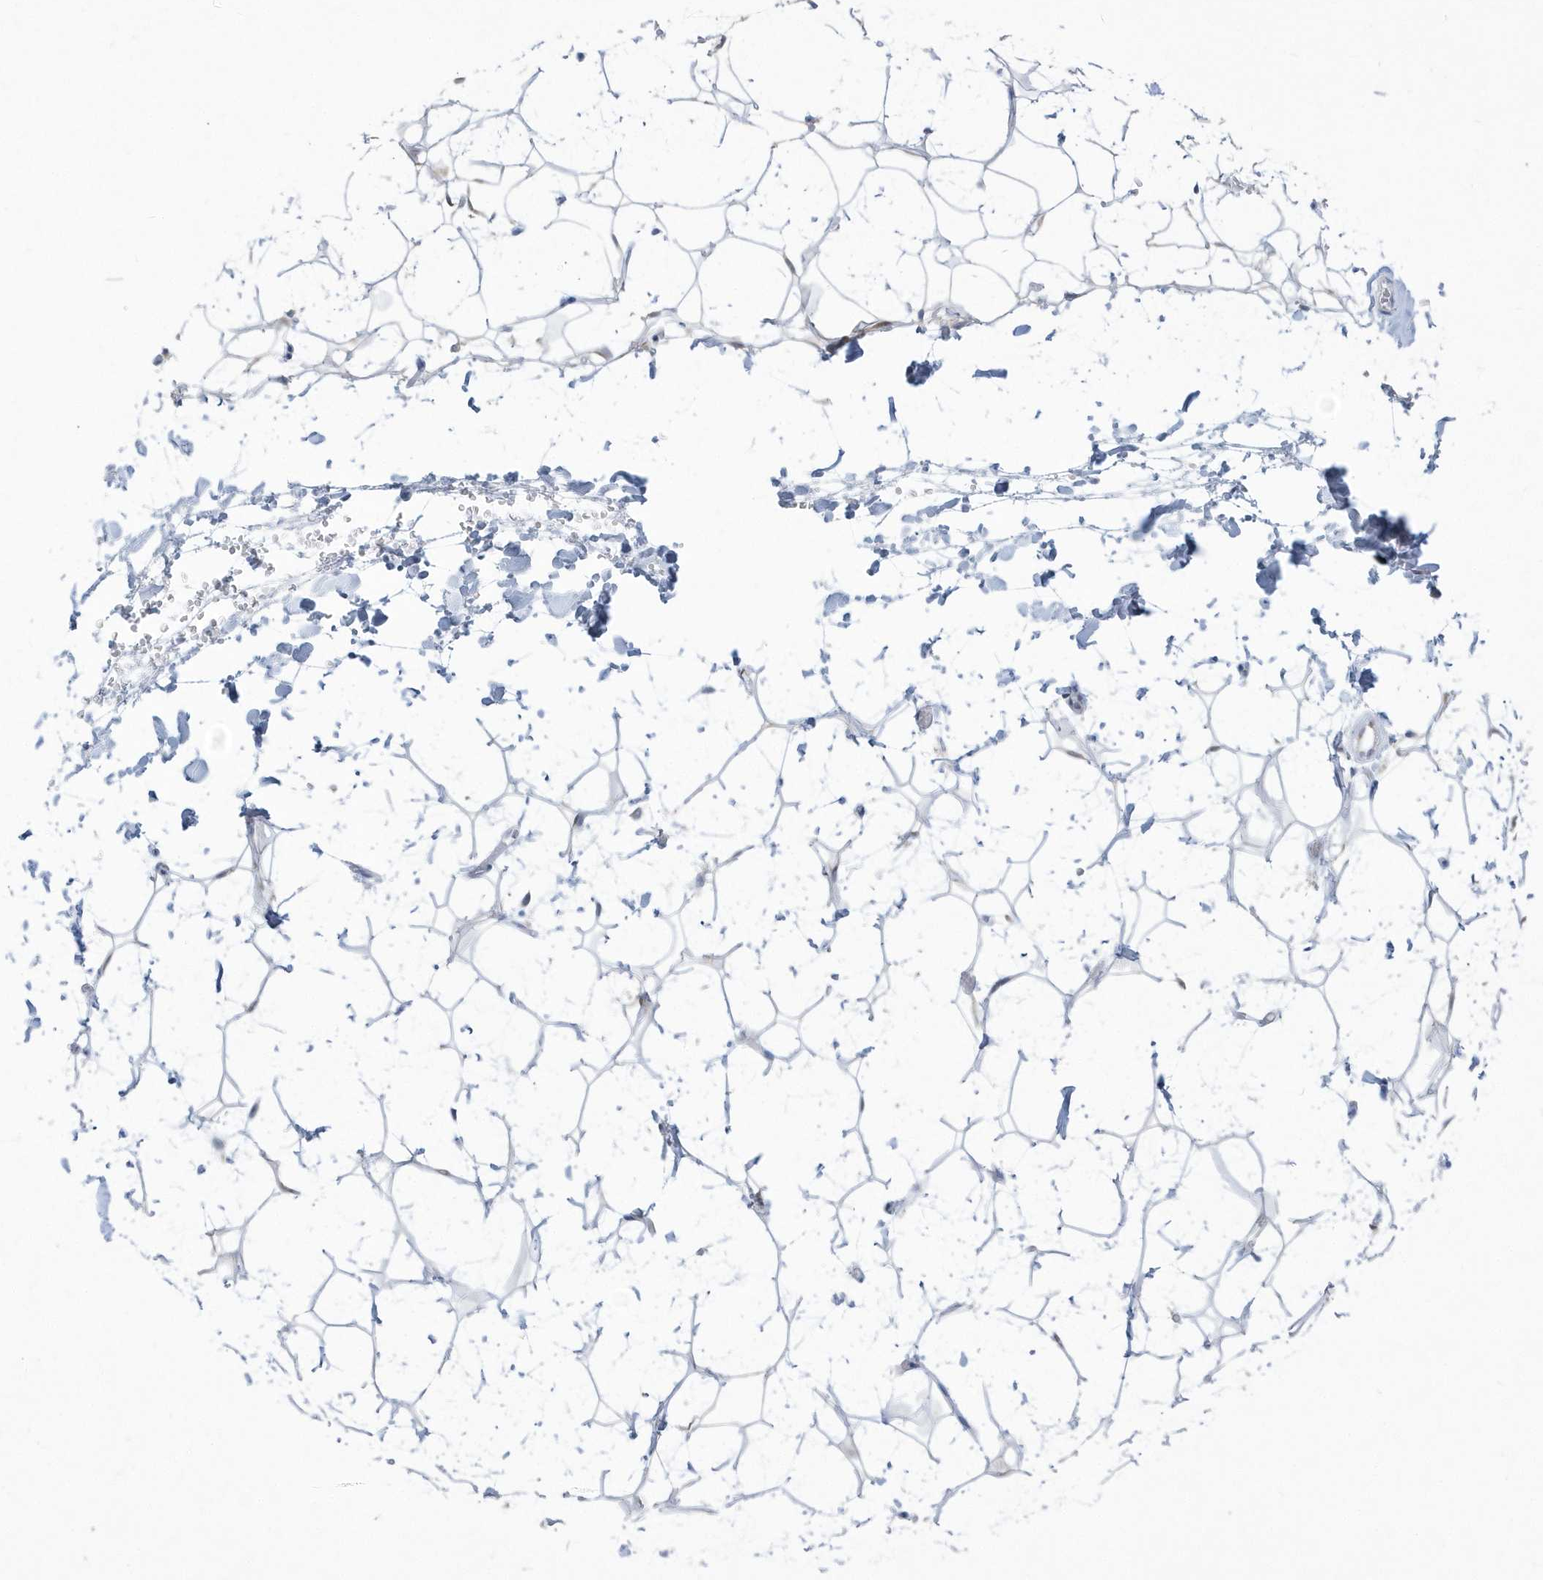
{"staining": {"intensity": "weak", "quantity": "25%-75%", "location": "cytoplasmic/membranous"}, "tissue": "adipose tissue", "cell_type": "Adipocytes", "image_type": "normal", "snomed": [{"axis": "morphology", "description": "Normal tissue, NOS"}, {"axis": "topography", "description": "Breast"}], "caption": "An immunohistochemistry (IHC) histopathology image of benign tissue is shown. Protein staining in brown shows weak cytoplasmic/membranous positivity in adipose tissue within adipocytes. (Stains: DAB (3,3'-diaminobenzidine) in brown, nuclei in blue, Microscopy: brightfield microscopy at high magnification).", "gene": "PCBD1", "patient": {"sex": "female", "age": 26}}